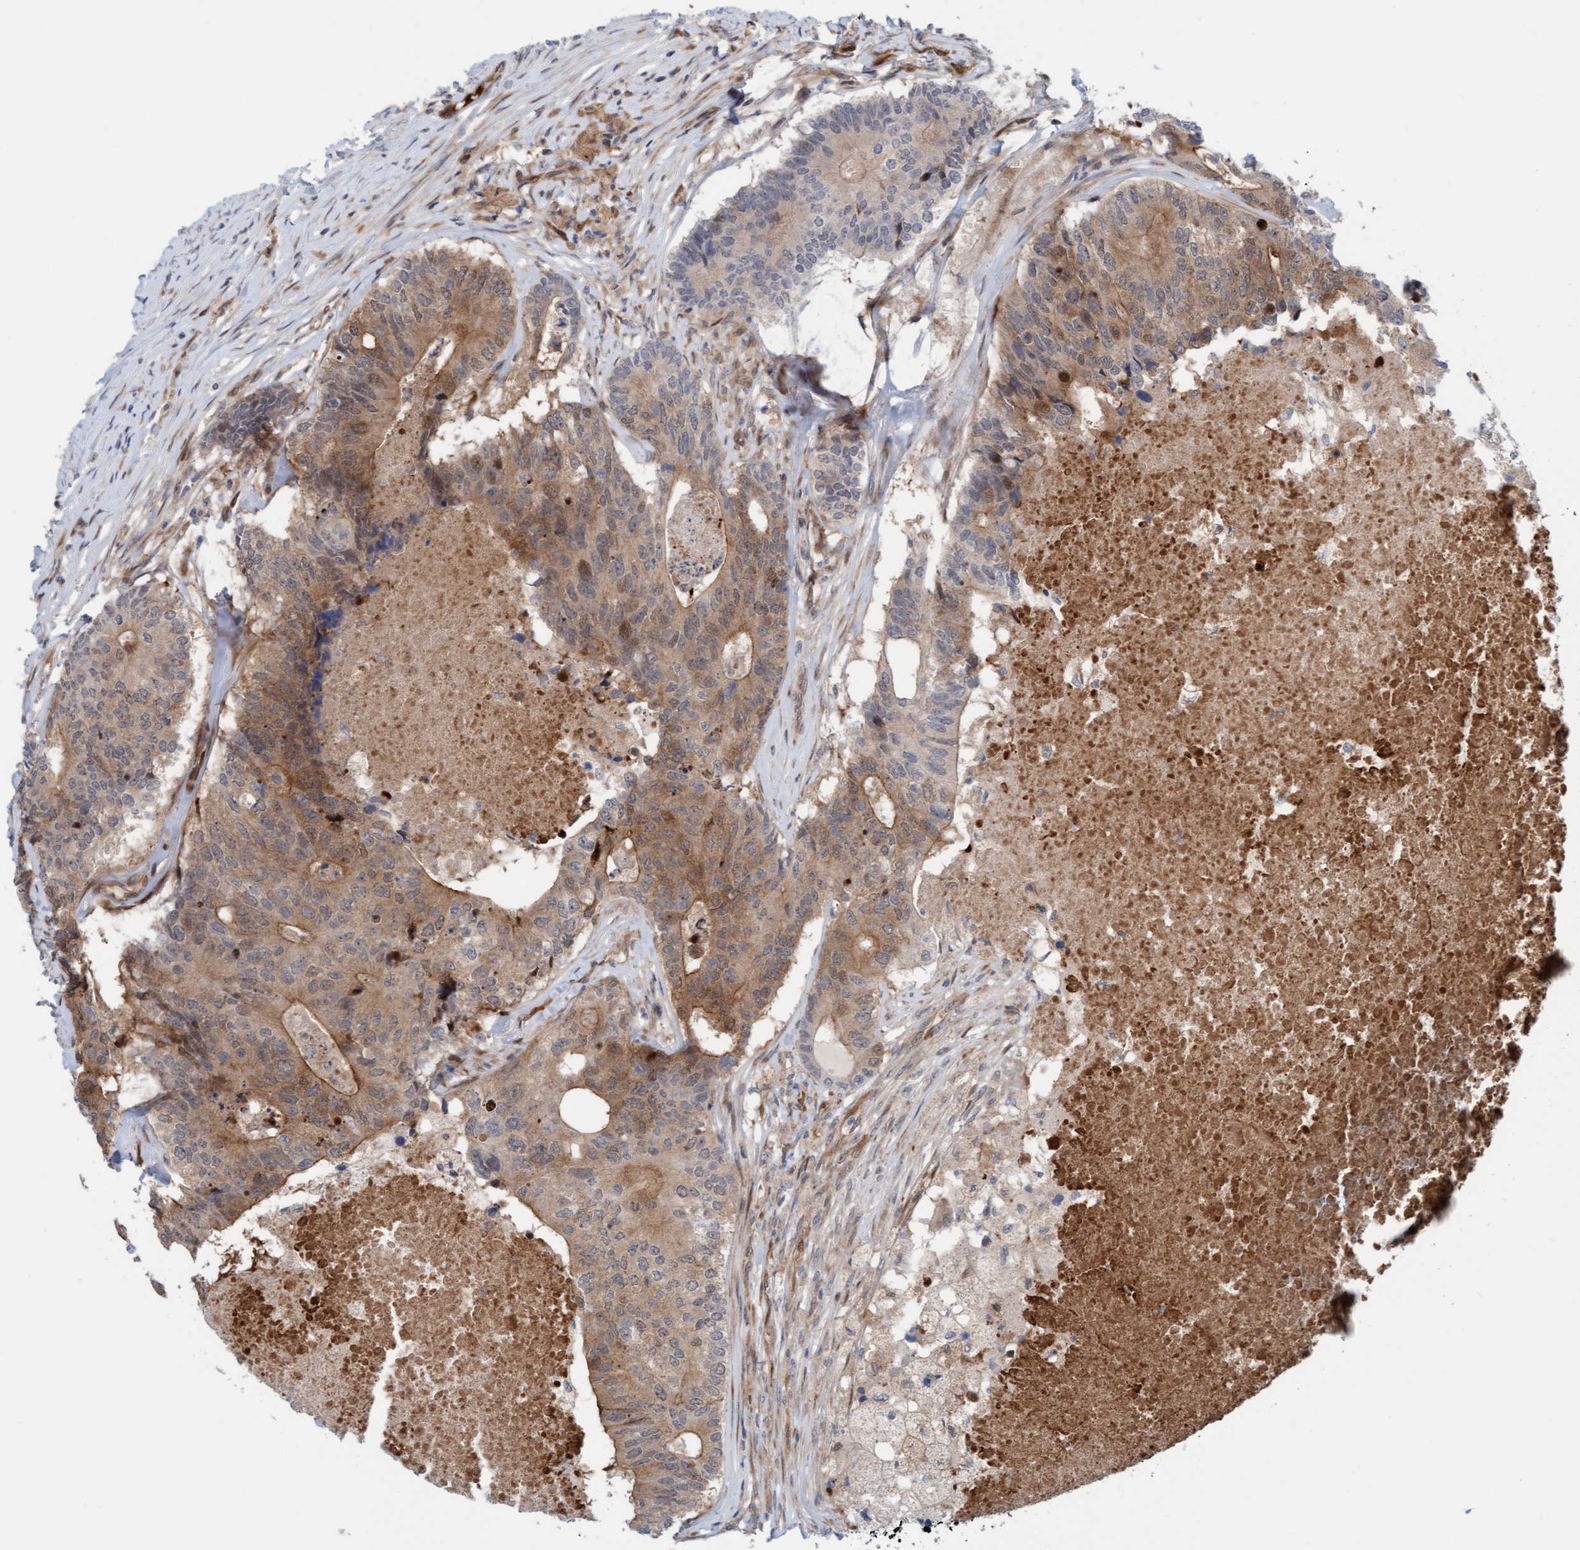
{"staining": {"intensity": "moderate", "quantity": ">75%", "location": "cytoplasmic/membranous,nuclear"}, "tissue": "colorectal cancer", "cell_type": "Tumor cells", "image_type": "cancer", "snomed": [{"axis": "morphology", "description": "Adenocarcinoma, NOS"}, {"axis": "topography", "description": "Colon"}], "caption": "Moderate cytoplasmic/membranous and nuclear expression is seen in about >75% of tumor cells in colorectal cancer (adenocarcinoma).", "gene": "EIF4EBP1", "patient": {"sex": "female", "age": 67}}